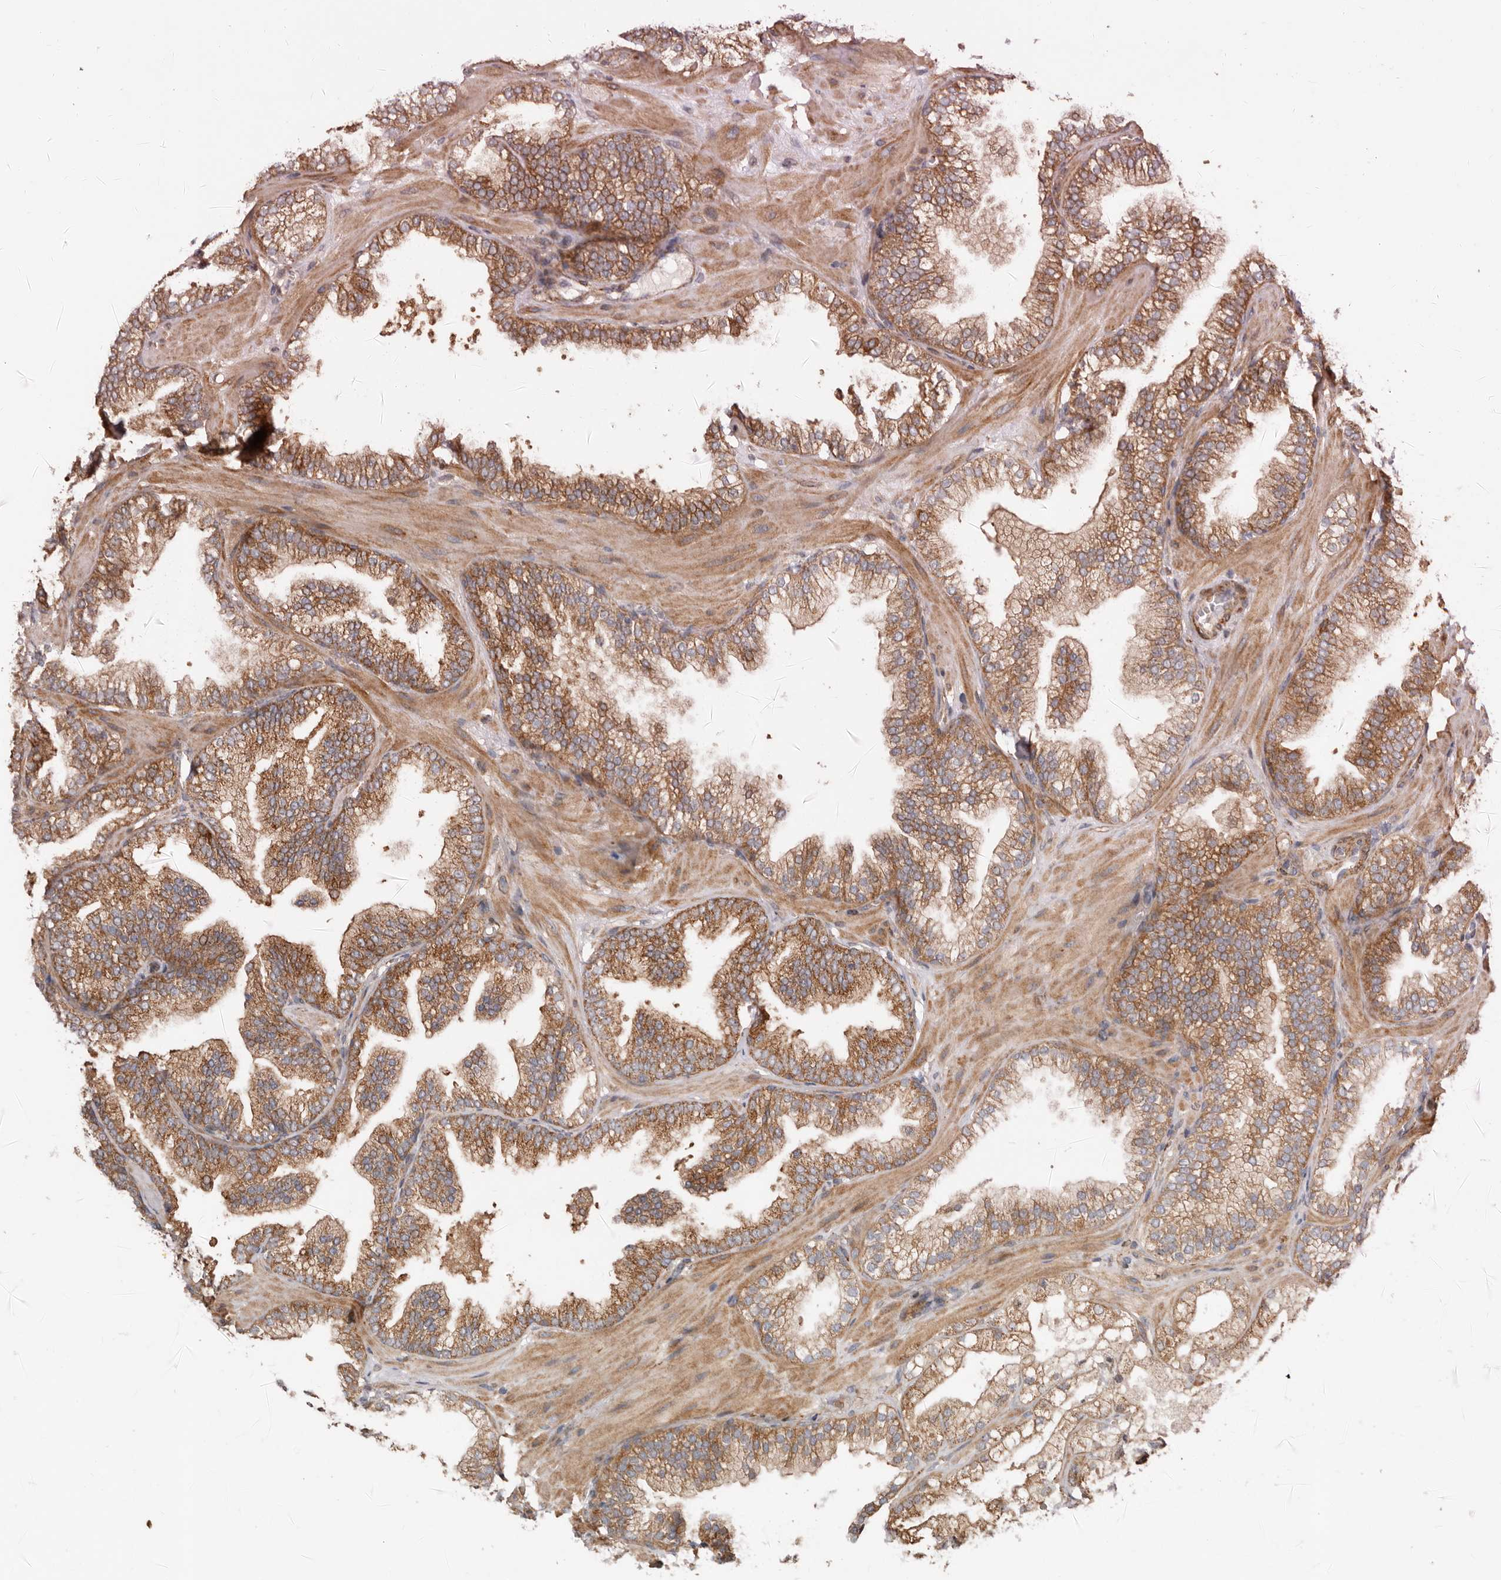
{"staining": {"intensity": "moderate", "quantity": ">75%", "location": "cytoplasmic/membranous"}, "tissue": "prostate cancer", "cell_type": "Tumor cells", "image_type": "cancer", "snomed": [{"axis": "morphology", "description": "Adenocarcinoma, High grade"}, {"axis": "topography", "description": "Prostate"}], "caption": "IHC (DAB (3,3'-diaminobenzidine)) staining of human prostate adenocarcinoma (high-grade) exhibits moderate cytoplasmic/membranous protein expression in about >75% of tumor cells.", "gene": "PROKR1", "patient": {"sex": "male", "age": 58}}